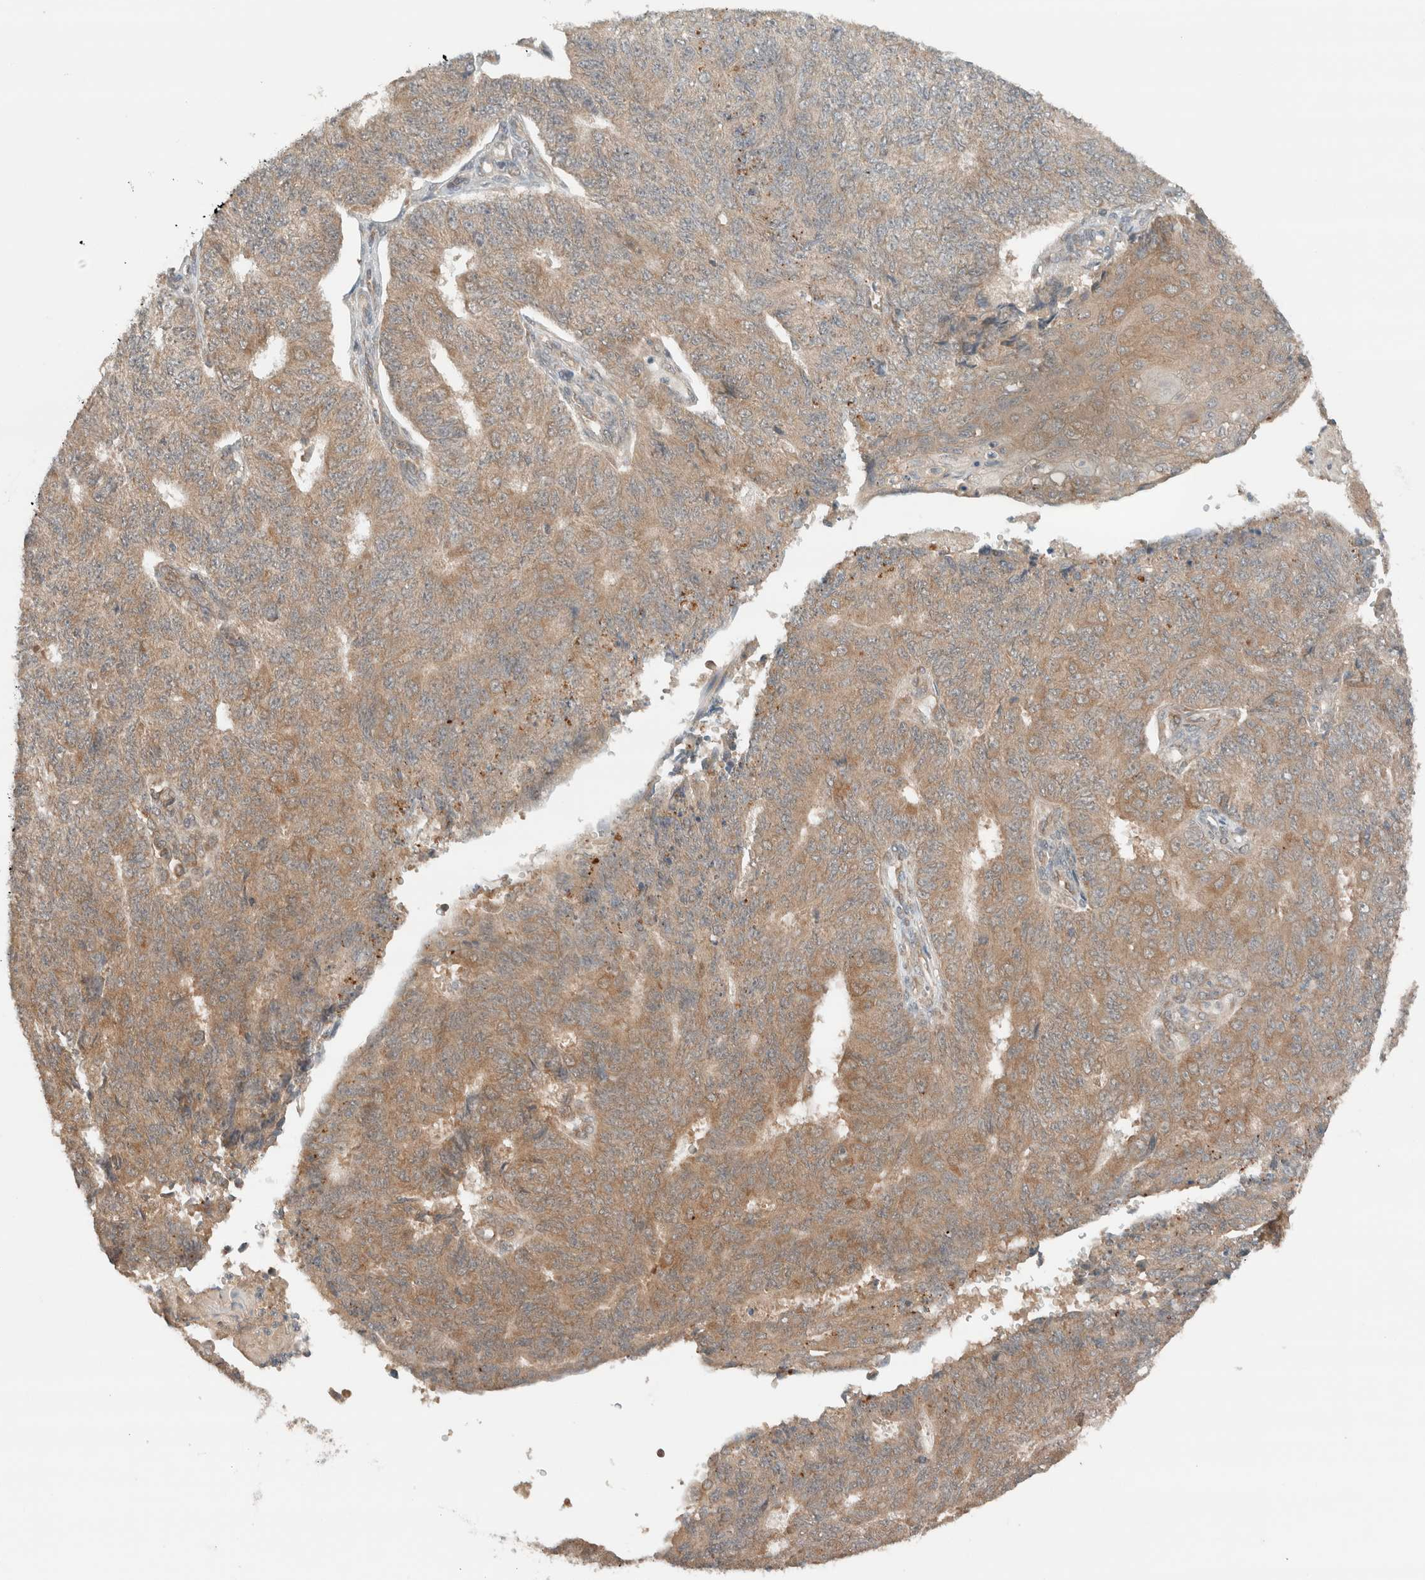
{"staining": {"intensity": "moderate", "quantity": ">75%", "location": "cytoplasmic/membranous"}, "tissue": "endometrial cancer", "cell_type": "Tumor cells", "image_type": "cancer", "snomed": [{"axis": "morphology", "description": "Adenocarcinoma, NOS"}, {"axis": "topography", "description": "Endometrium"}], "caption": "This is a micrograph of IHC staining of endometrial cancer, which shows moderate positivity in the cytoplasmic/membranous of tumor cells.", "gene": "ARFGEF2", "patient": {"sex": "female", "age": 32}}